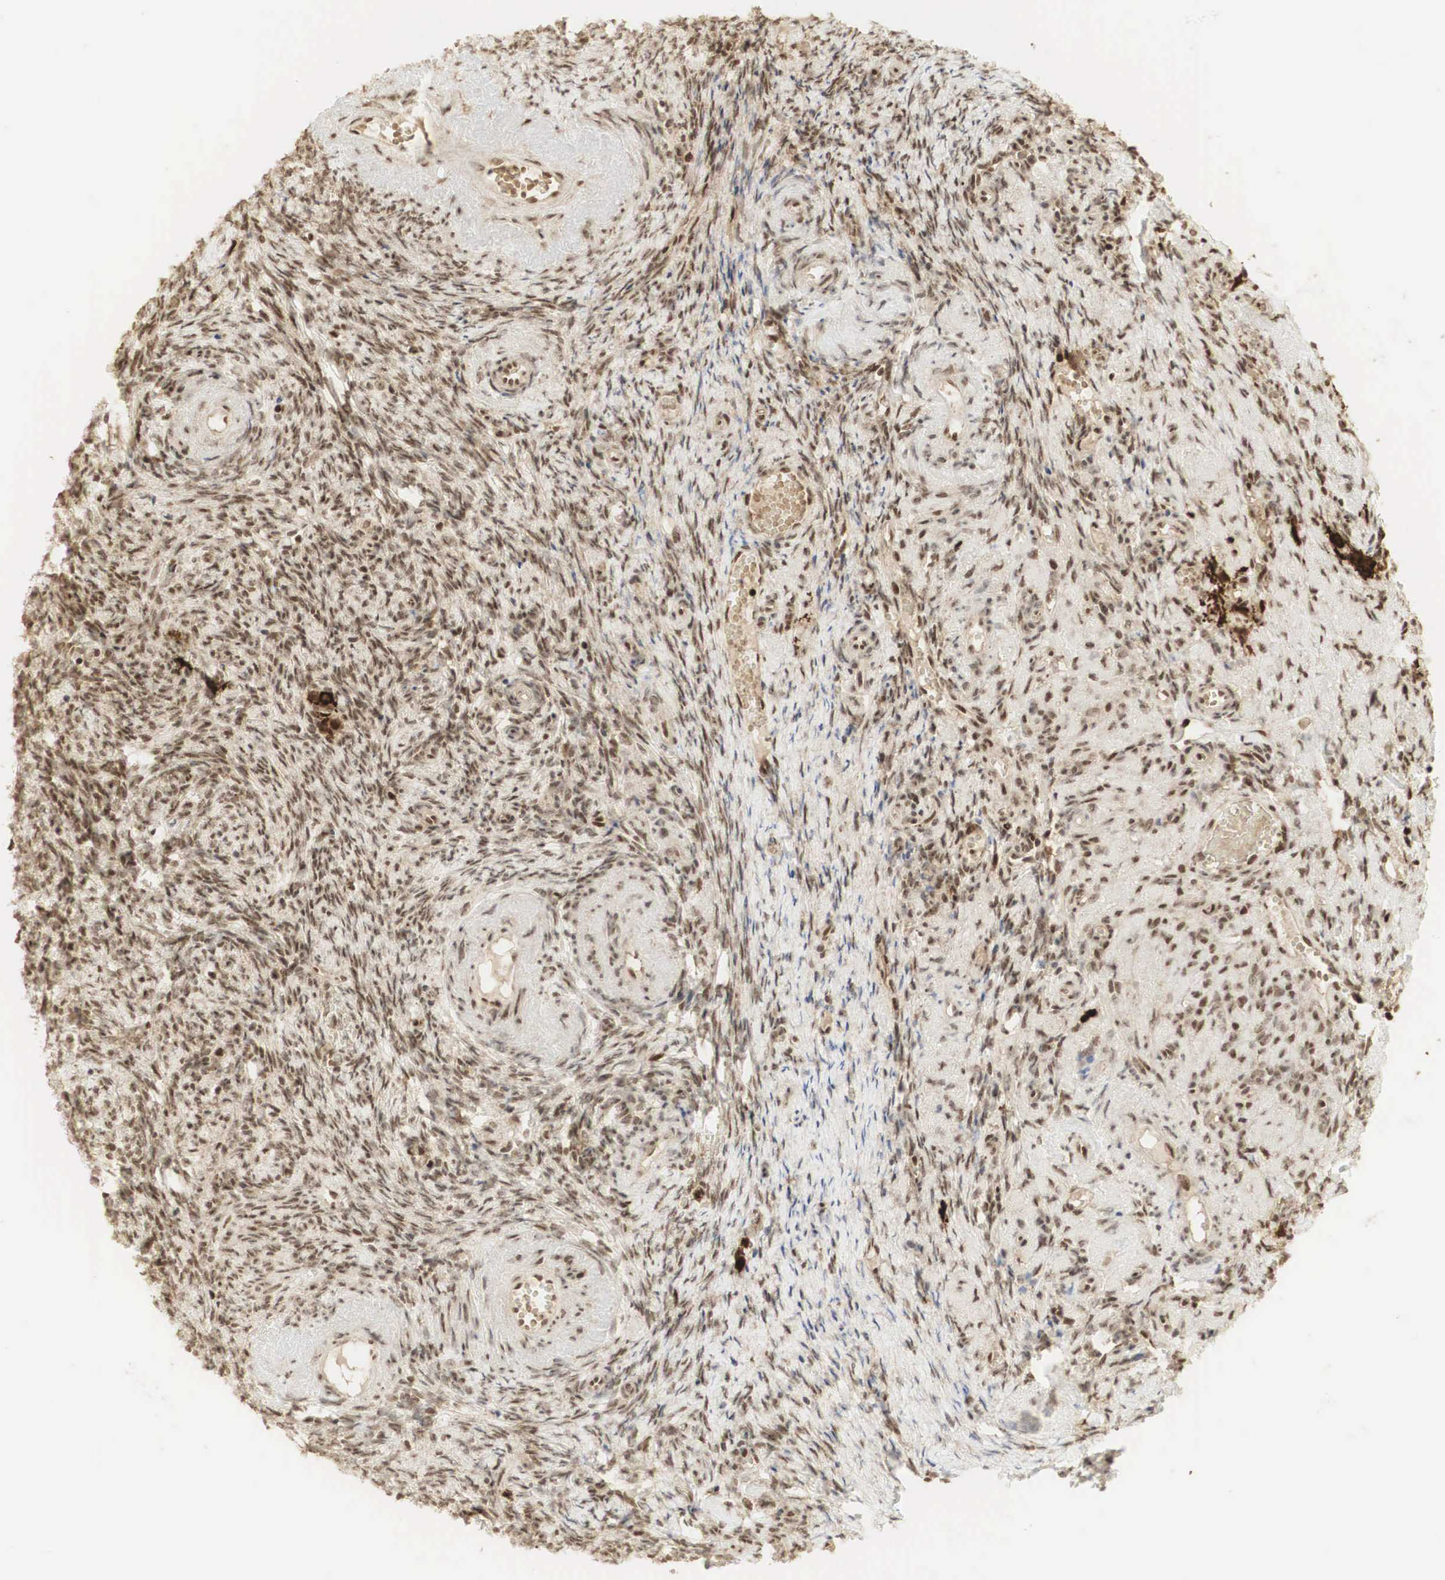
{"staining": {"intensity": "moderate", "quantity": "25%-75%", "location": "cytoplasmic/membranous,nuclear"}, "tissue": "ovary", "cell_type": "Ovarian stroma cells", "image_type": "normal", "snomed": [{"axis": "morphology", "description": "Normal tissue, NOS"}, {"axis": "topography", "description": "Ovary"}], "caption": "A high-resolution photomicrograph shows immunohistochemistry staining of benign ovary, which demonstrates moderate cytoplasmic/membranous,nuclear expression in about 25%-75% of ovarian stroma cells. (brown staining indicates protein expression, while blue staining denotes nuclei).", "gene": "RNF113A", "patient": {"sex": "female", "age": 63}}